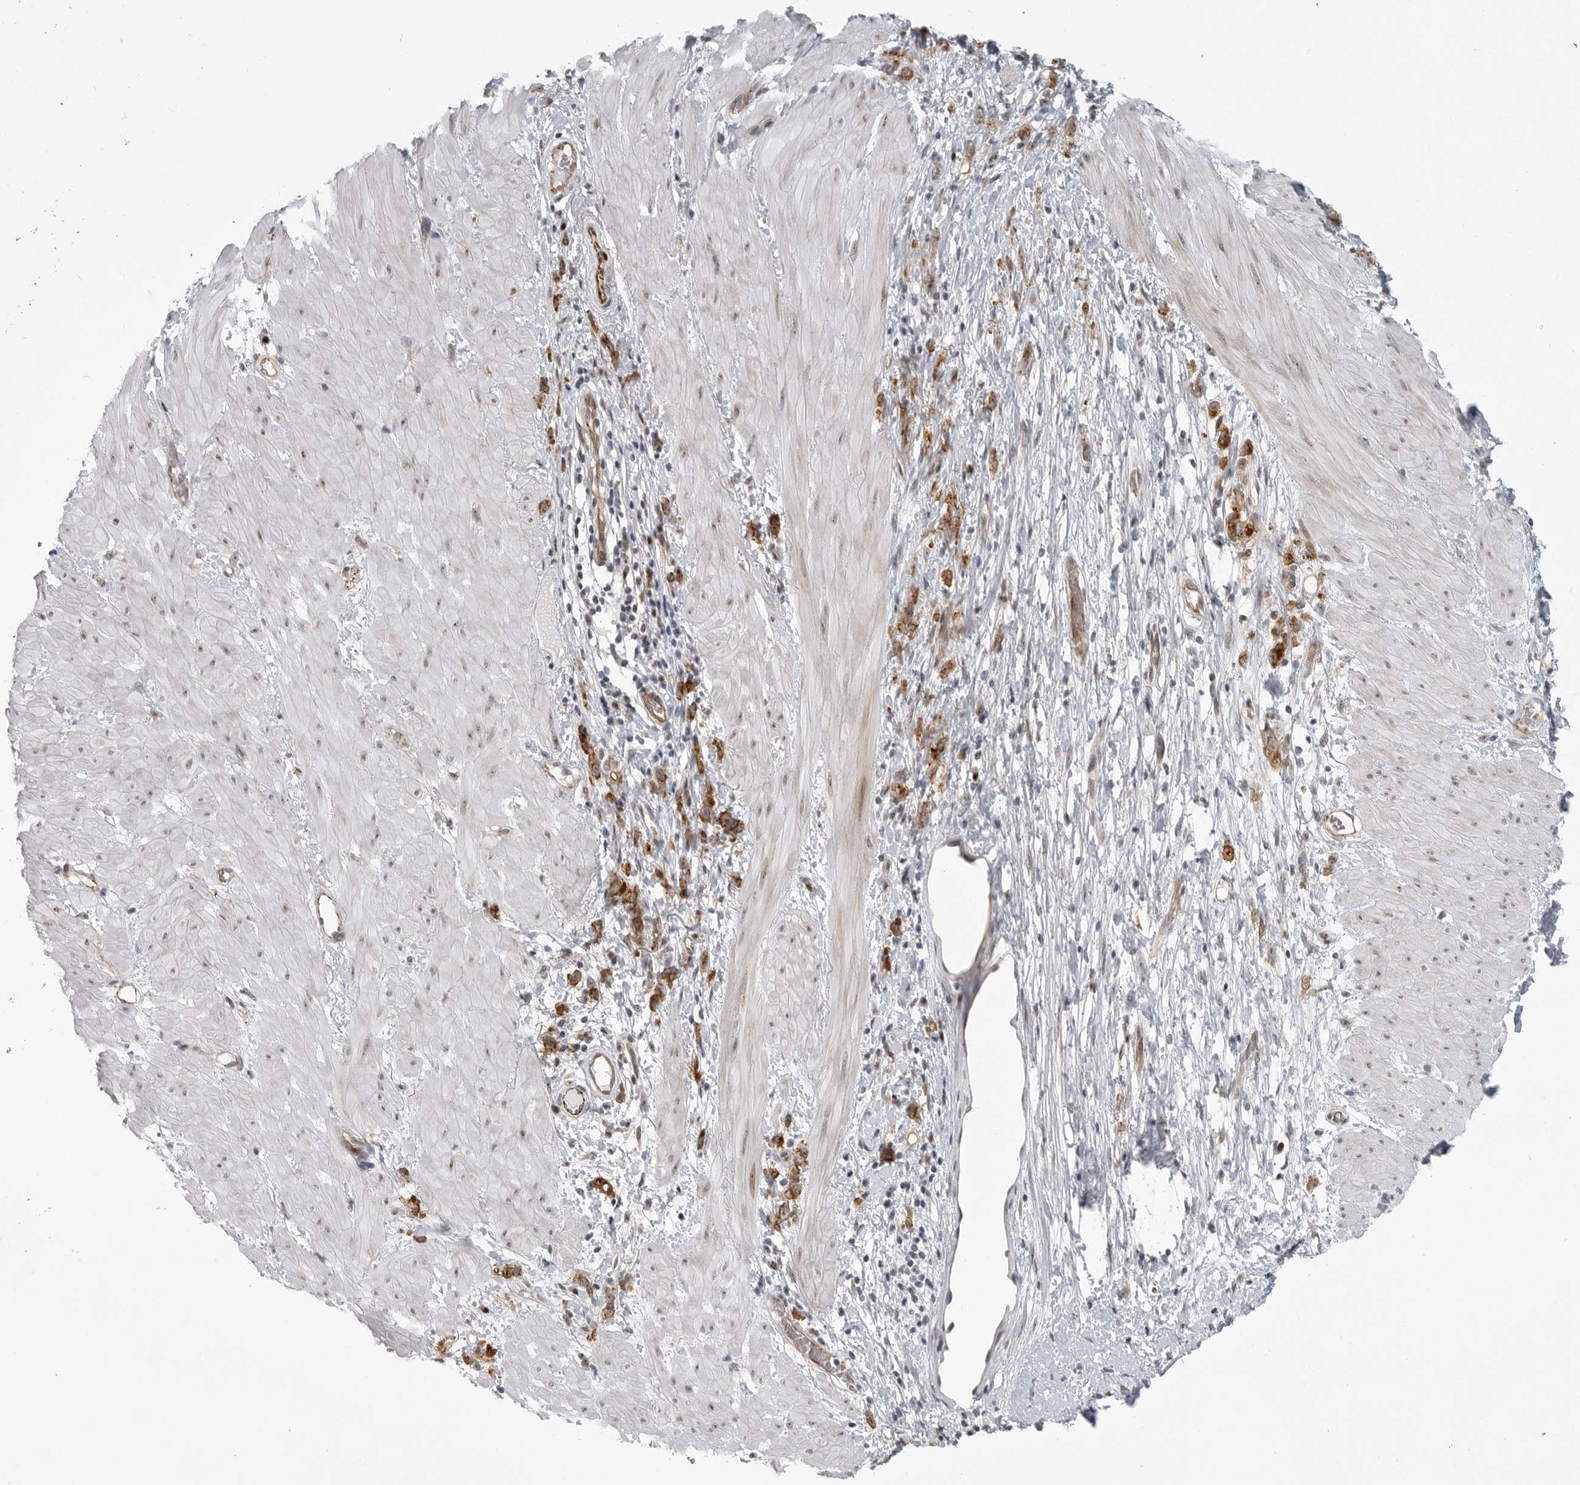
{"staining": {"intensity": "moderate", "quantity": "25%-75%", "location": "cytoplasmic/membranous"}, "tissue": "stomach cancer", "cell_type": "Tumor cells", "image_type": "cancer", "snomed": [{"axis": "morphology", "description": "Adenocarcinoma, NOS"}, {"axis": "topography", "description": "Stomach"}], "caption": "Immunohistochemical staining of adenocarcinoma (stomach) exhibits medium levels of moderate cytoplasmic/membranous staining in about 25%-75% of tumor cells. (Stains: DAB in brown, nuclei in blue, Microscopy: brightfield microscopy at high magnification).", "gene": "CEP295NL", "patient": {"sex": "female", "age": 76}}